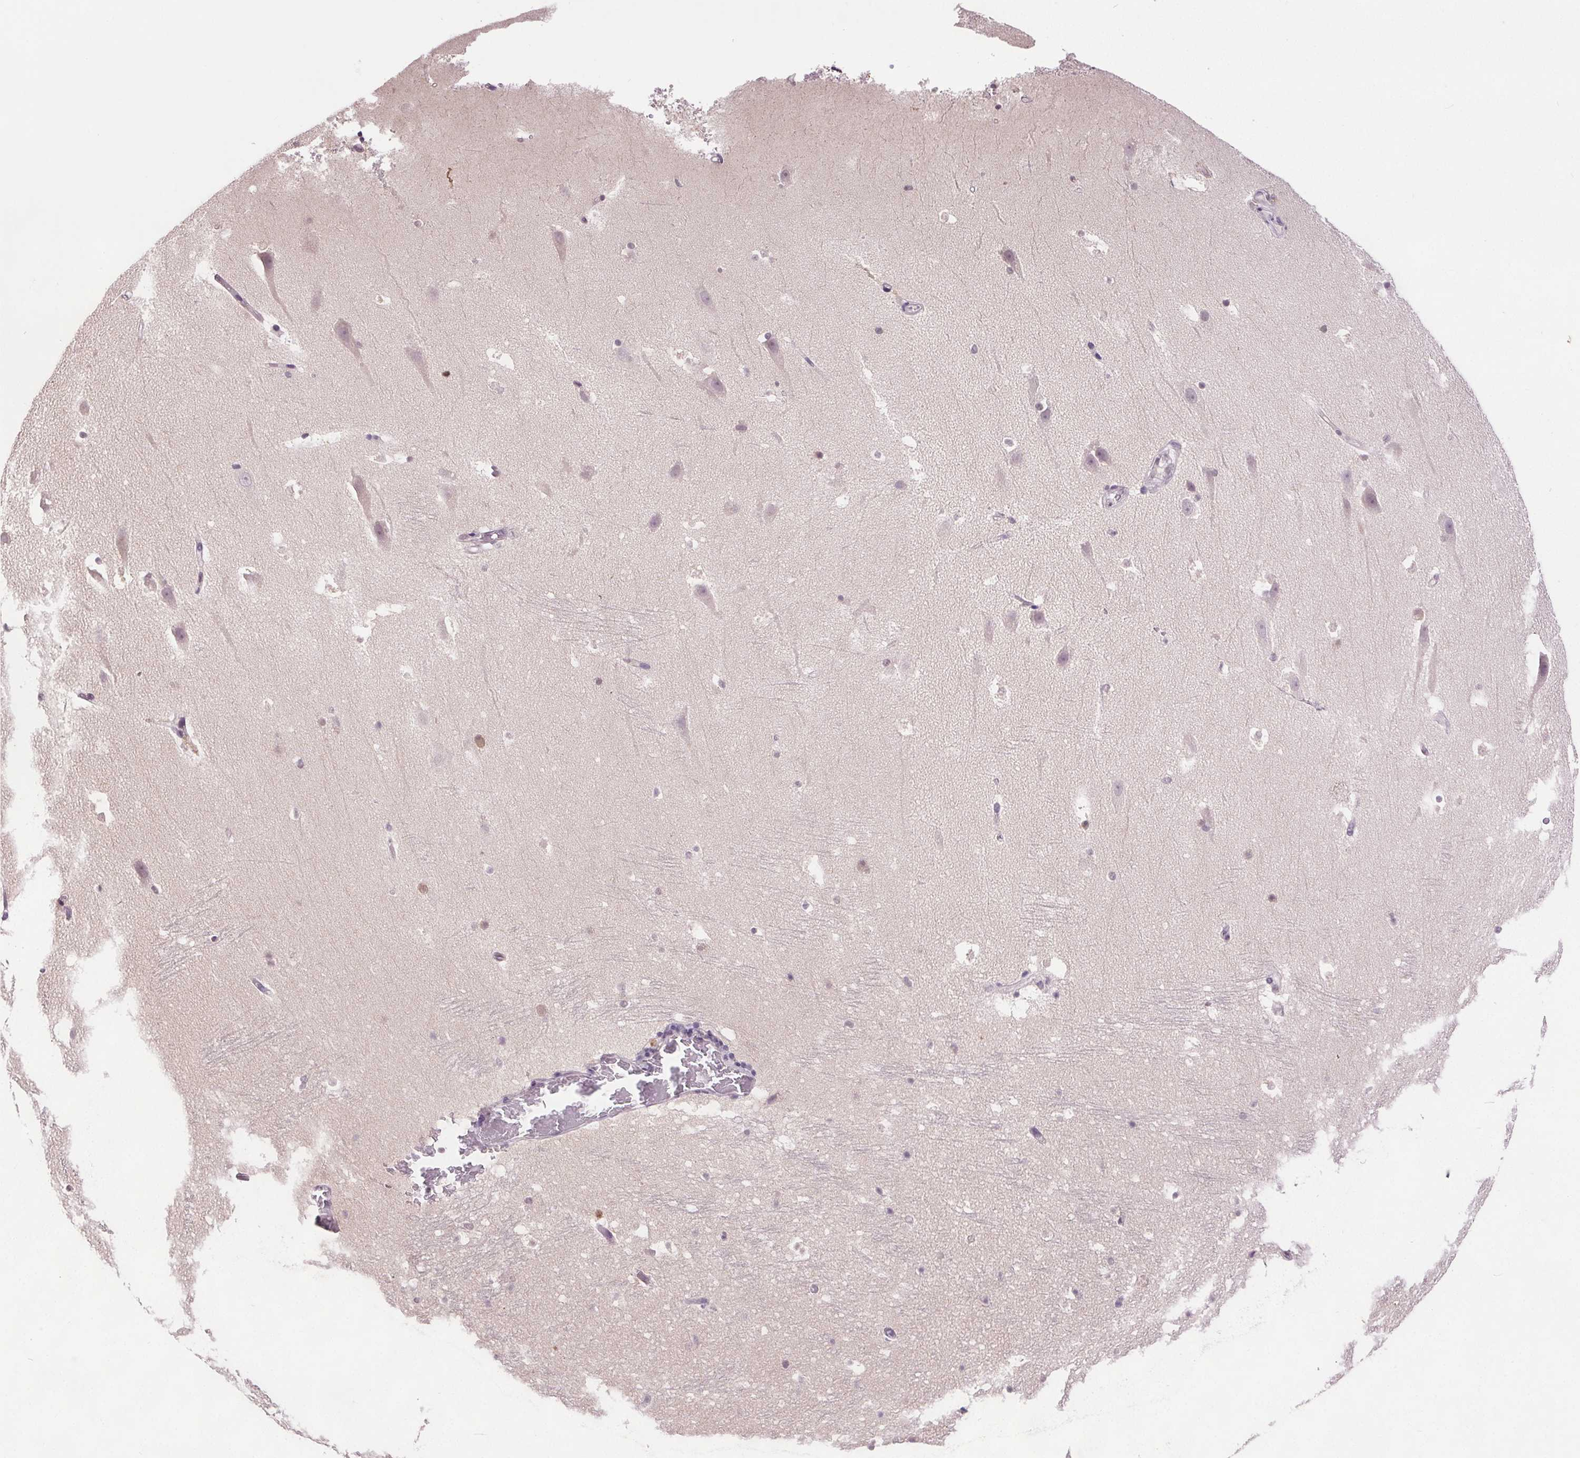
{"staining": {"intensity": "moderate", "quantity": "25%-75%", "location": "nuclear"}, "tissue": "hippocampus", "cell_type": "Glial cells", "image_type": "normal", "snomed": [{"axis": "morphology", "description": "Normal tissue, NOS"}, {"axis": "topography", "description": "Hippocampus"}], "caption": "Glial cells exhibit medium levels of moderate nuclear positivity in approximately 25%-75% of cells in unremarkable human hippocampus. The staining was performed using DAB, with brown indicating positive protein expression. Nuclei are stained blue with hematoxylin.", "gene": "CENPF", "patient": {"sex": "male", "age": 26}}